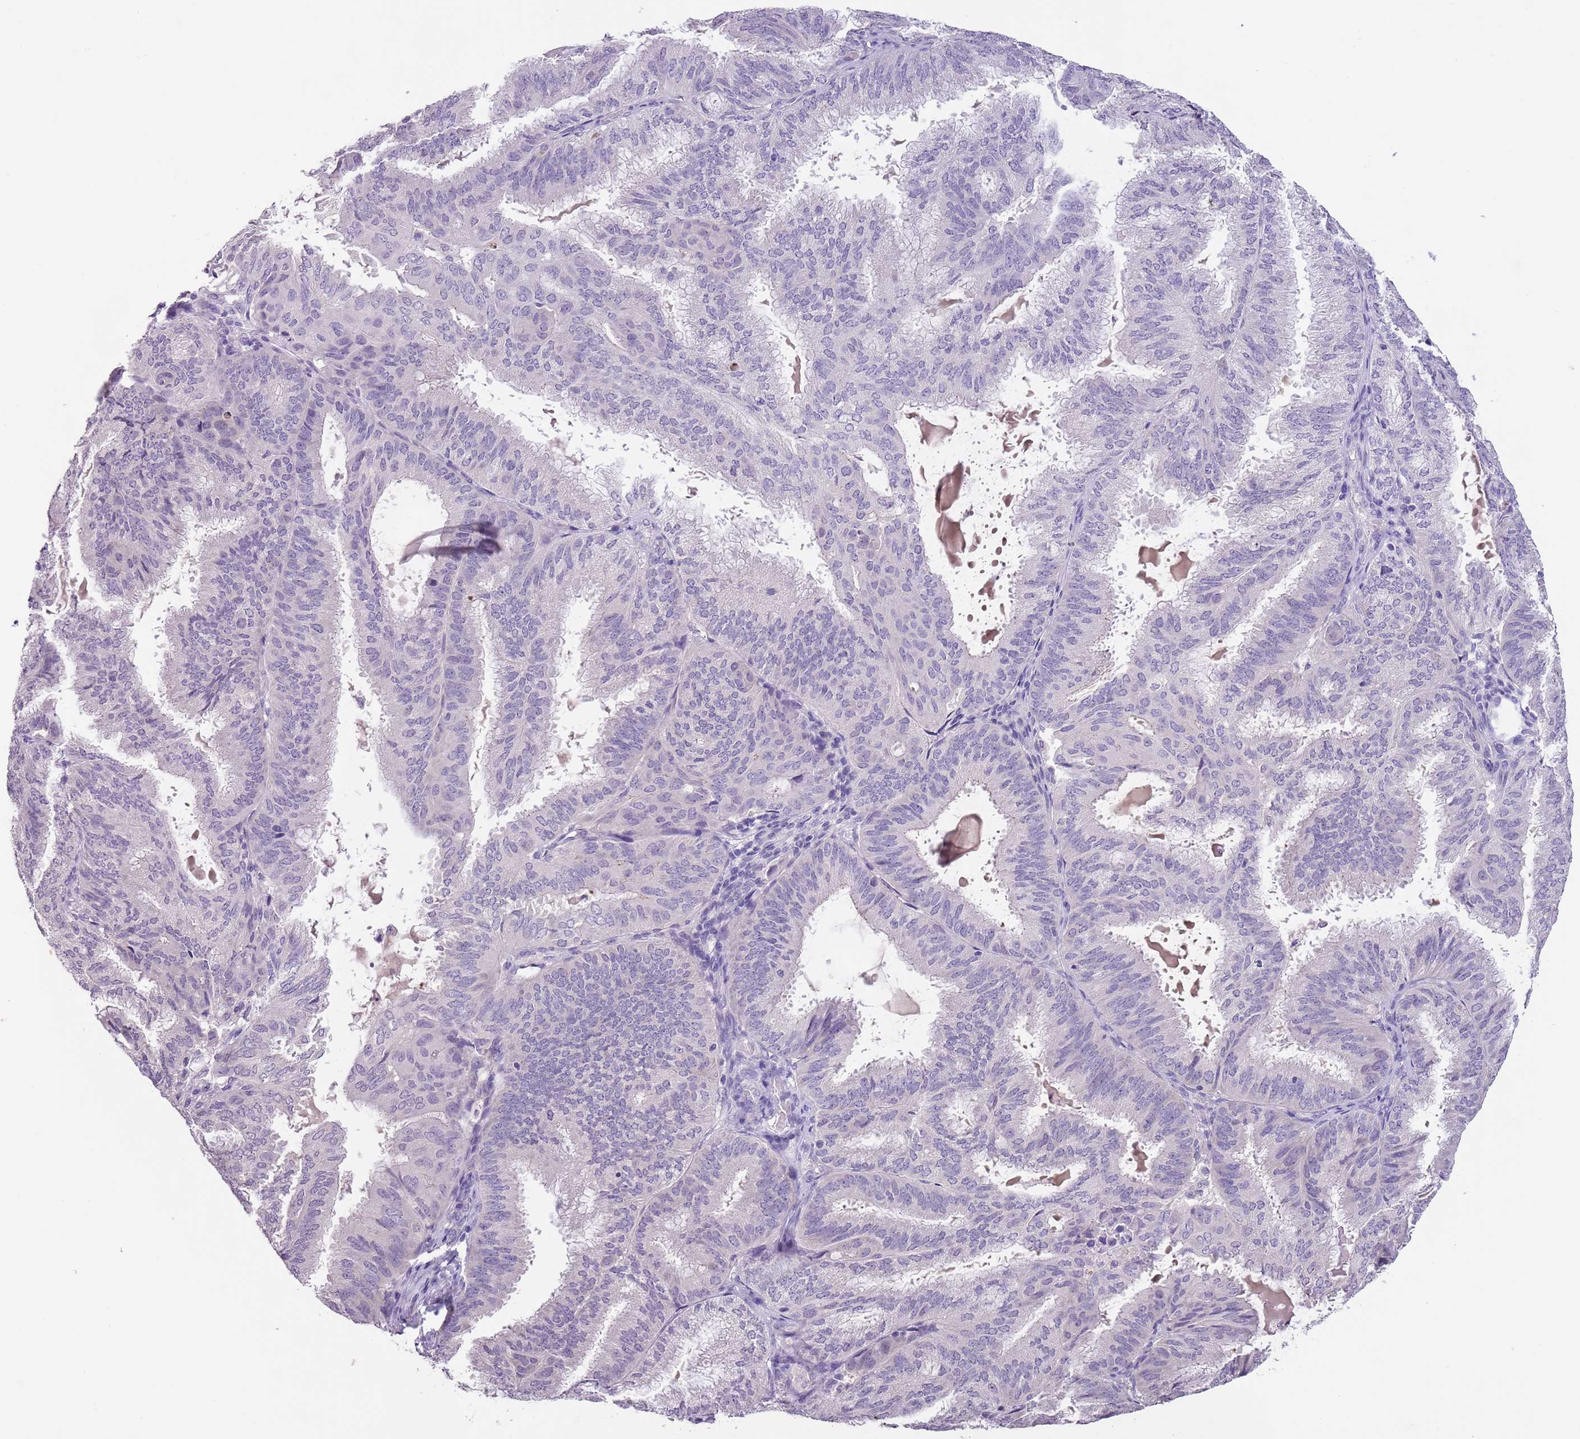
{"staining": {"intensity": "negative", "quantity": "none", "location": "none"}, "tissue": "endometrial cancer", "cell_type": "Tumor cells", "image_type": "cancer", "snomed": [{"axis": "morphology", "description": "Adenocarcinoma, NOS"}, {"axis": "topography", "description": "Endometrium"}], "caption": "The micrograph exhibits no staining of tumor cells in endometrial cancer.", "gene": "SLC35E3", "patient": {"sex": "female", "age": 49}}